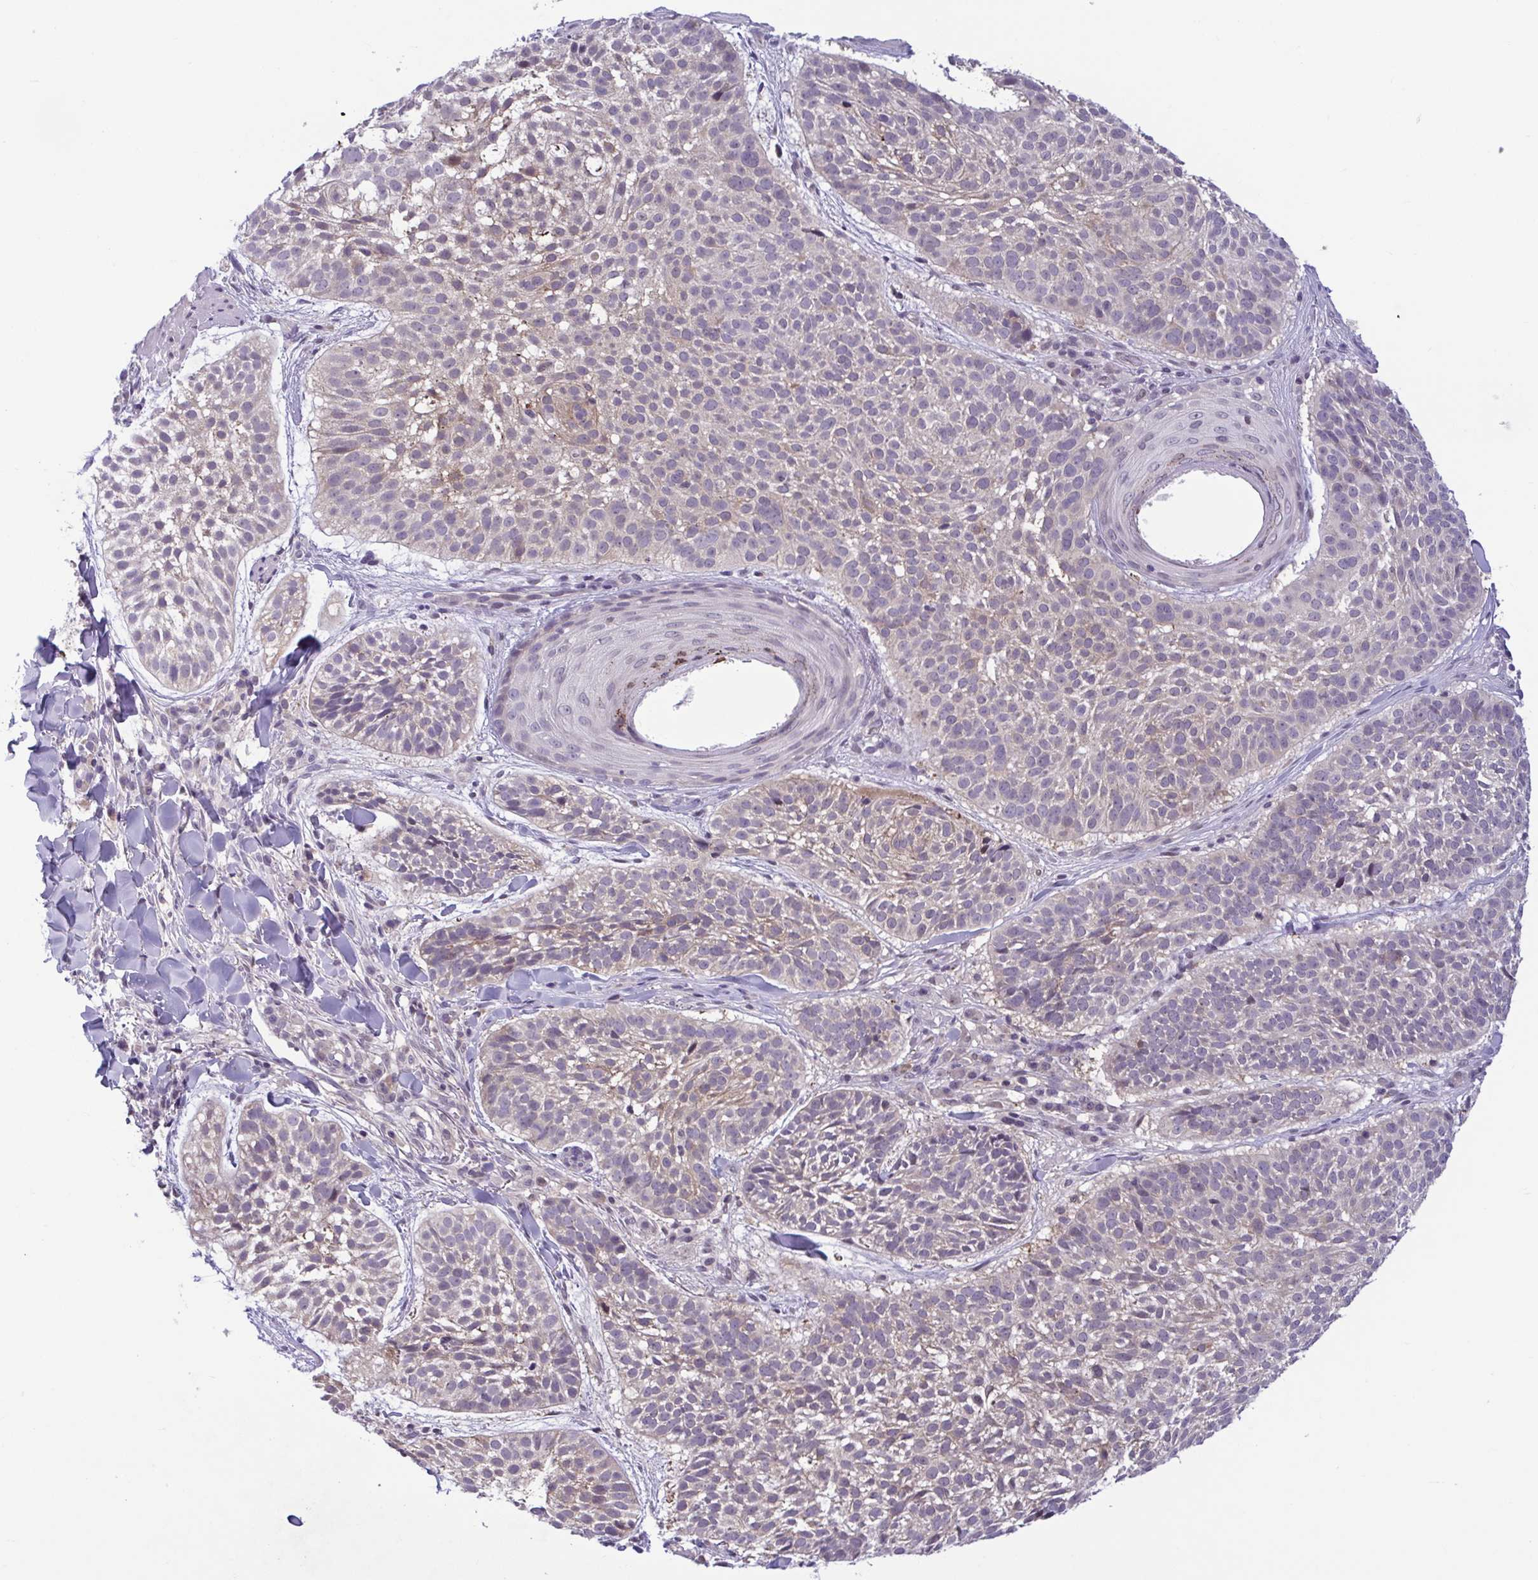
{"staining": {"intensity": "weak", "quantity": "25%-75%", "location": "cytoplasmic/membranous"}, "tissue": "skin cancer", "cell_type": "Tumor cells", "image_type": "cancer", "snomed": [{"axis": "morphology", "description": "Basal cell carcinoma"}, {"axis": "topography", "description": "Skin"}, {"axis": "topography", "description": "Skin of scalp"}], "caption": "Weak cytoplasmic/membranous staining is seen in approximately 25%-75% of tumor cells in skin cancer.", "gene": "TTC7B", "patient": {"sex": "female", "age": 45}}